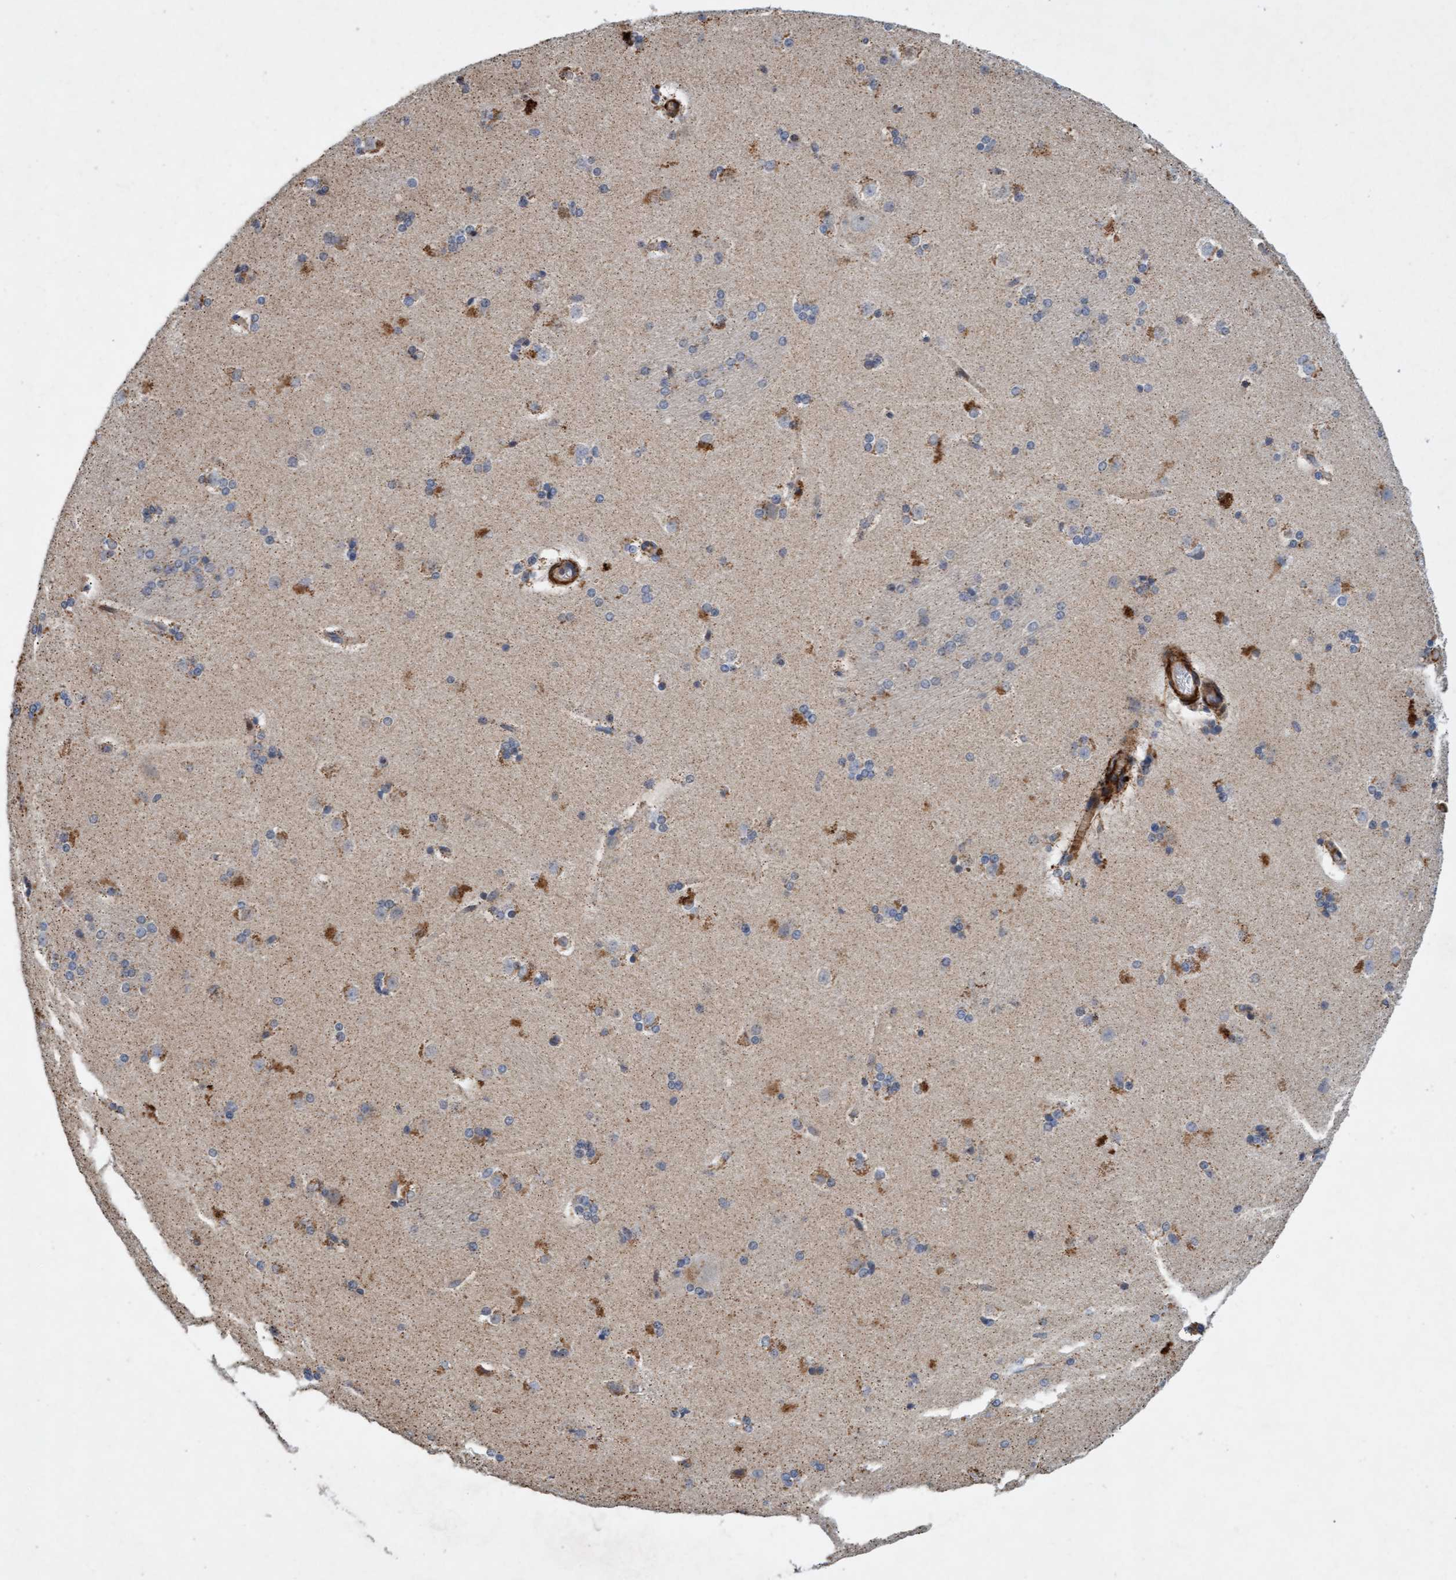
{"staining": {"intensity": "moderate", "quantity": "25%-75%", "location": "cytoplasmic/membranous"}, "tissue": "caudate", "cell_type": "Glial cells", "image_type": "normal", "snomed": [{"axis": "morphology", "description": "Normal tissue, NOS"}, {"axis": "topography", "description": "Lateral ventricle wall"}], "caption": "Glial cells demonstrate medium levels of moderate cytoplasmic/membranous positivity in about 25%-75% of cells in benign human caudate. (brown staining indicates protein expression, while blue staining denotes nuclei).", "gene": "TMEM70", "patient": {"sex": "female", "age": 19}}